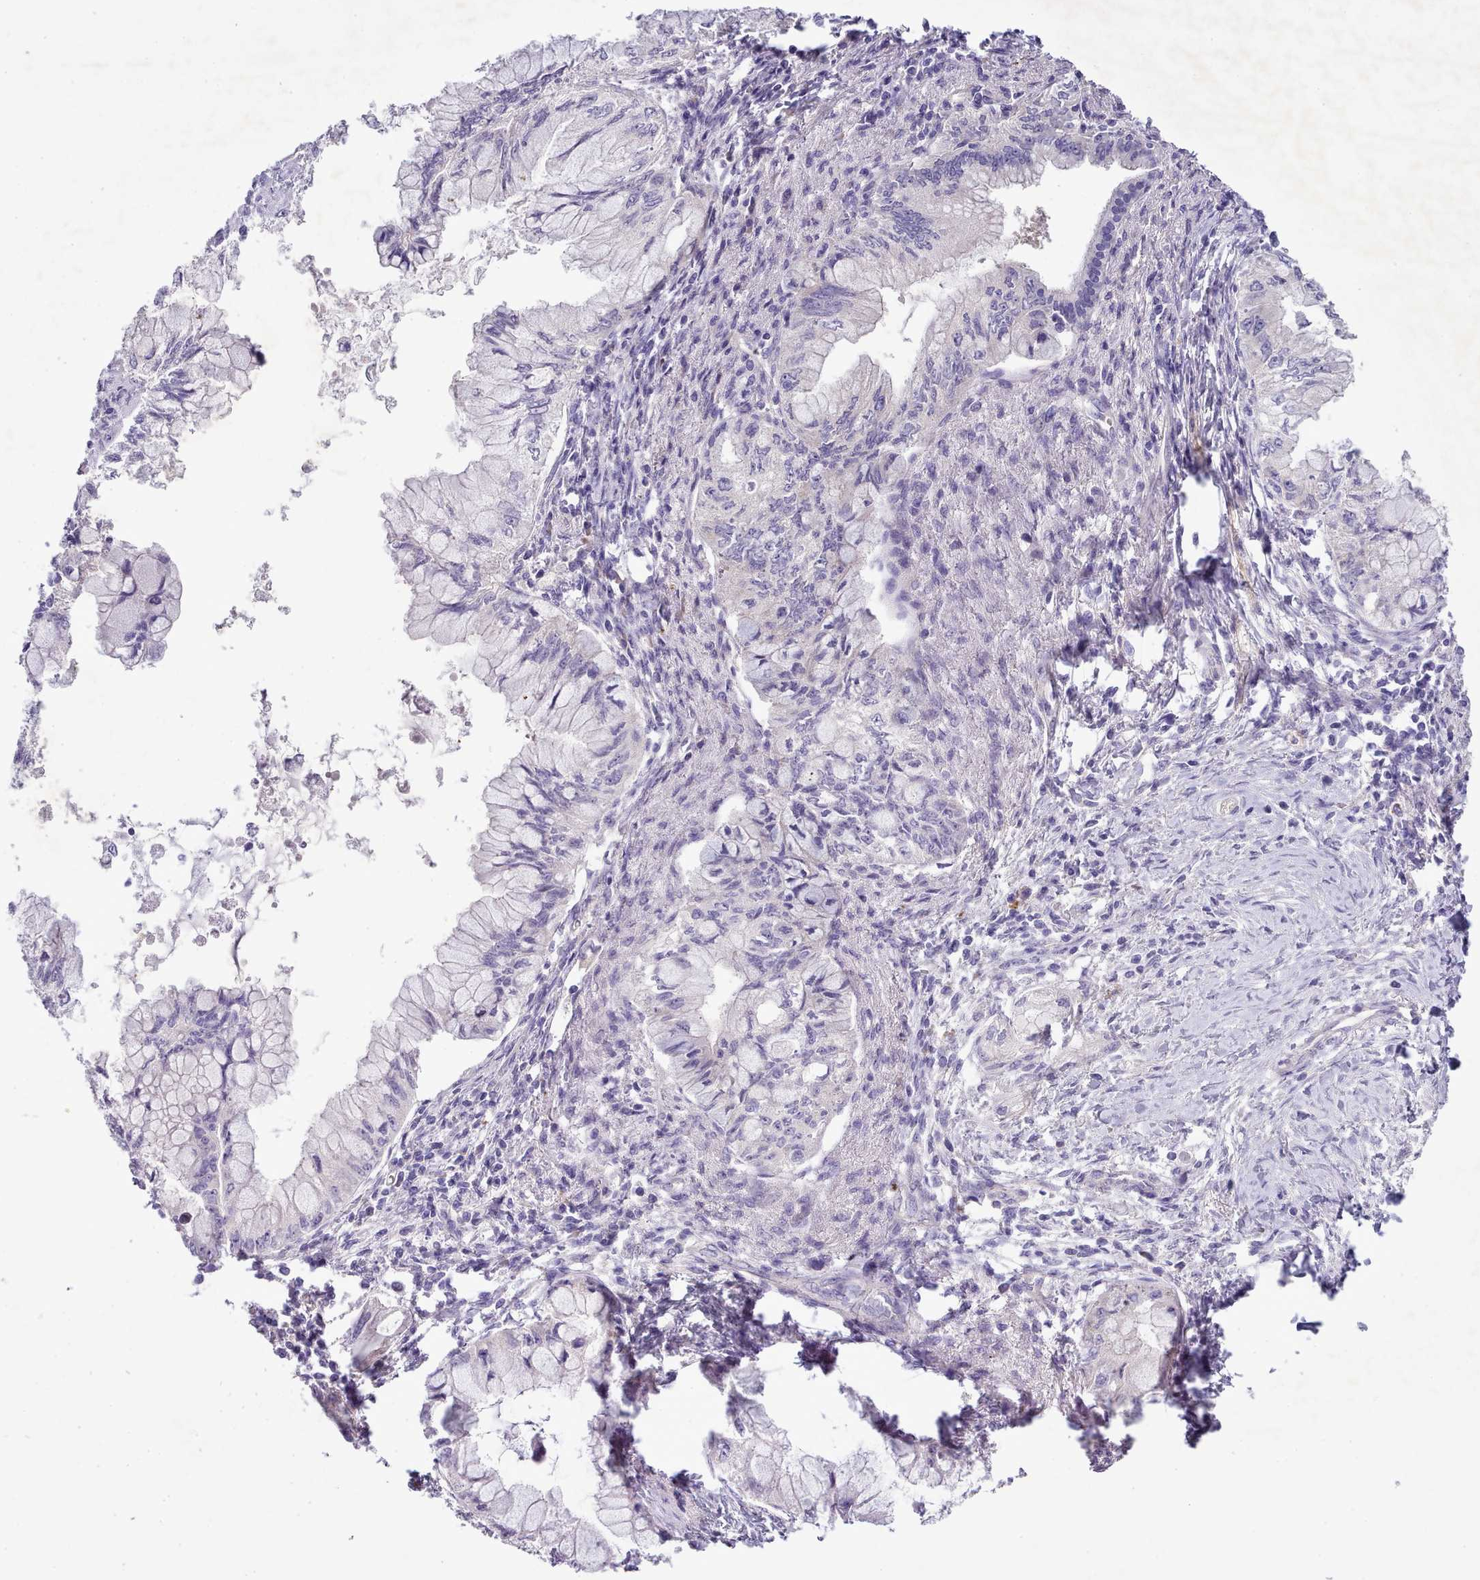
{"staining": {"intensity": "negative", "quantity": "none", "location": "none"}, "tissue": "pancreatic cancer", "cell_type": "Tumor cells", "image_type": "cancer", "snomed": [{"axis": "morphology", "description": "Adenocarcinoma, NOS"}, {"axis": "topography", "description": "Pancreas"}], "caption": "The micrograph demonstrates no staining of tumor cells in adenocarcinoma (pancreatic).", "gene": "SETX", "patient": {"sex": "male", "age": 48}}